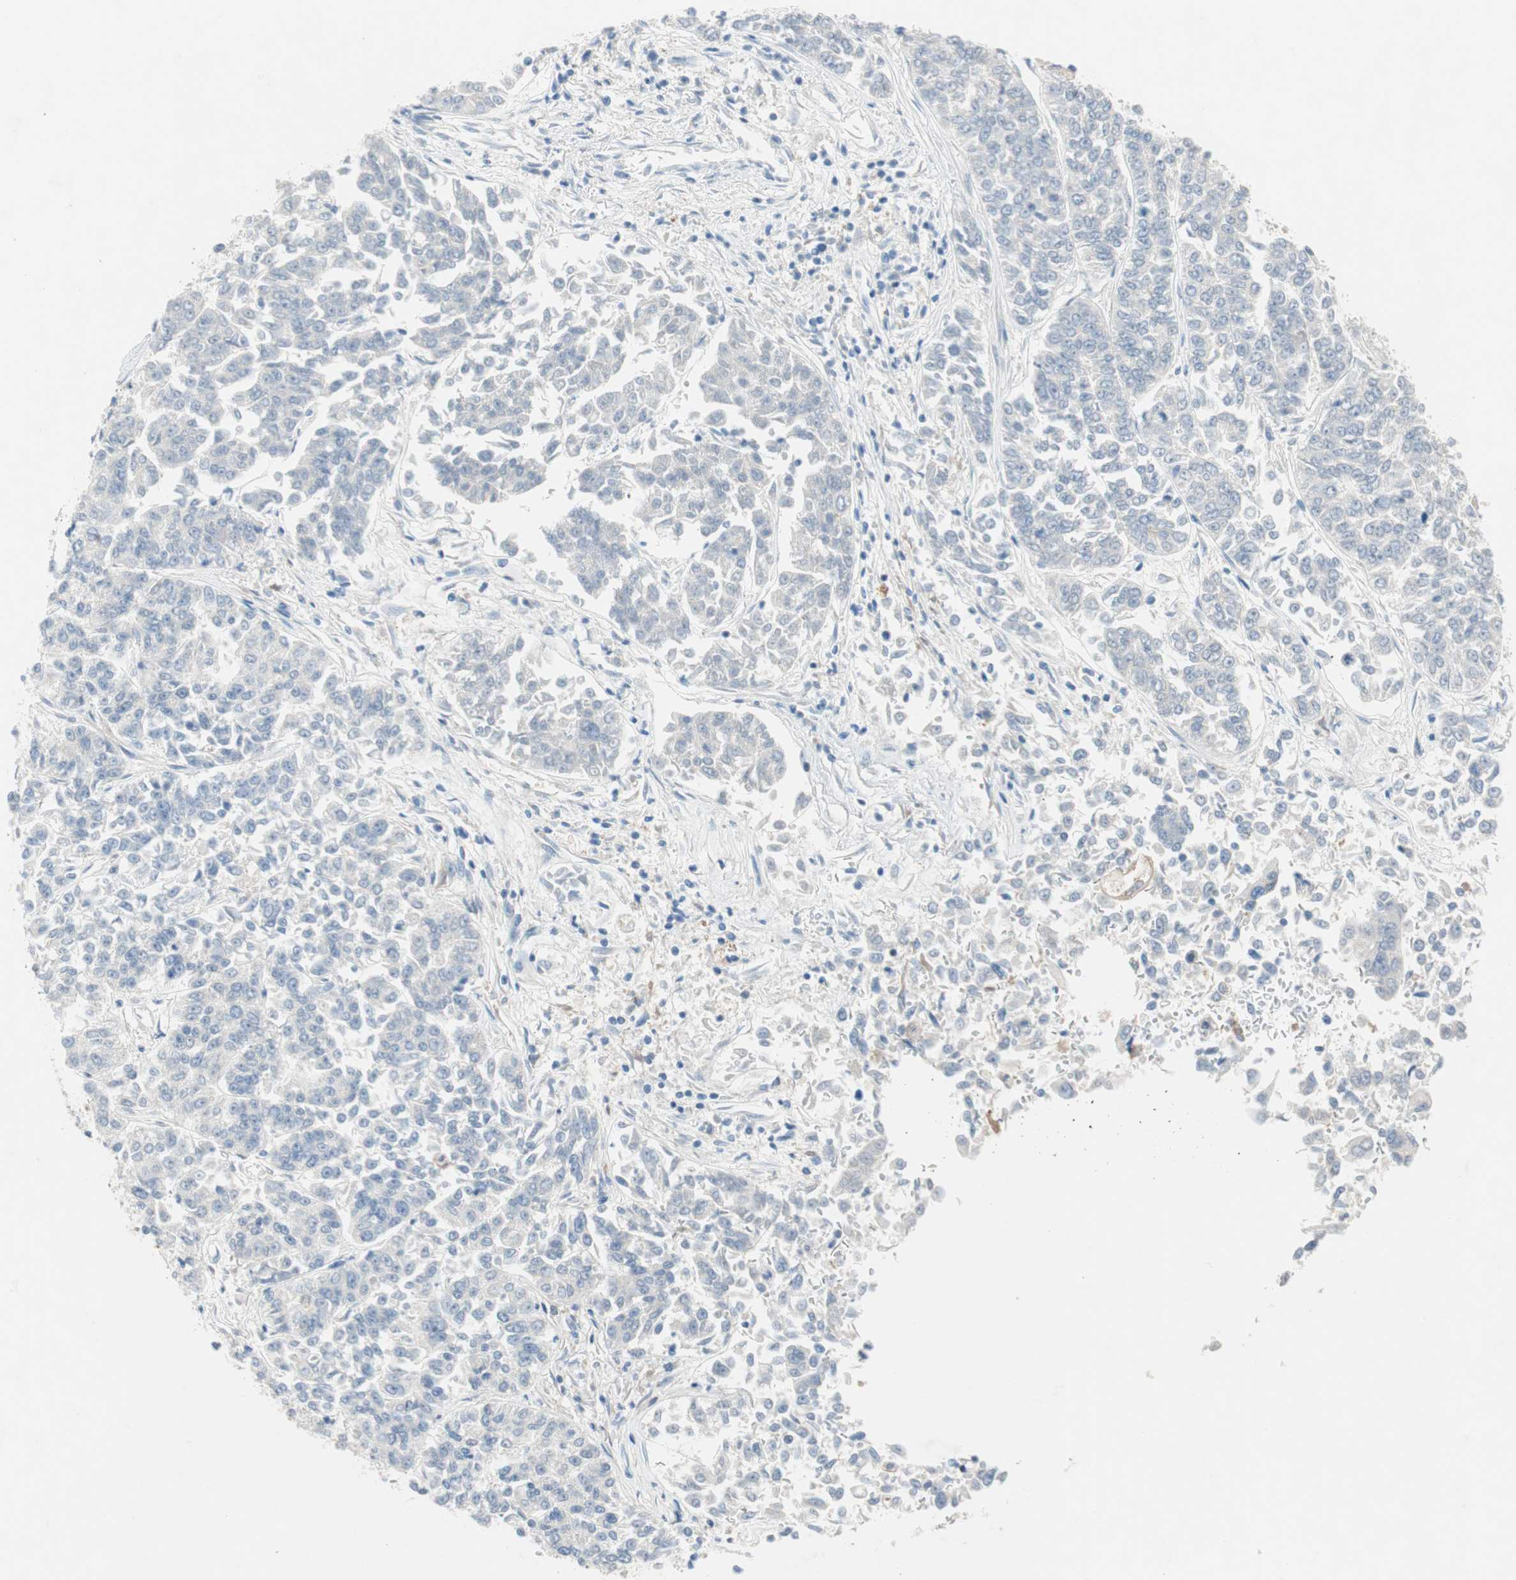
{"staining": {"intensity": "negative", "quantity": "none", "location": "none"}, "tissue": "lung cancer", "cell_type": "Tumor cells", "image_type": "cancer", "snomed": [{"axis": "morphology", "description": "Adenocarcinoma, NOS"}, {"axis": "topography", "description": "Lung"}], "caption": "IHC of adenocarcinoma (lung) demonstrates no positivity in tumor cells.", "gene": "GLUL", "patient": {"sex": "male", "age": 84}}